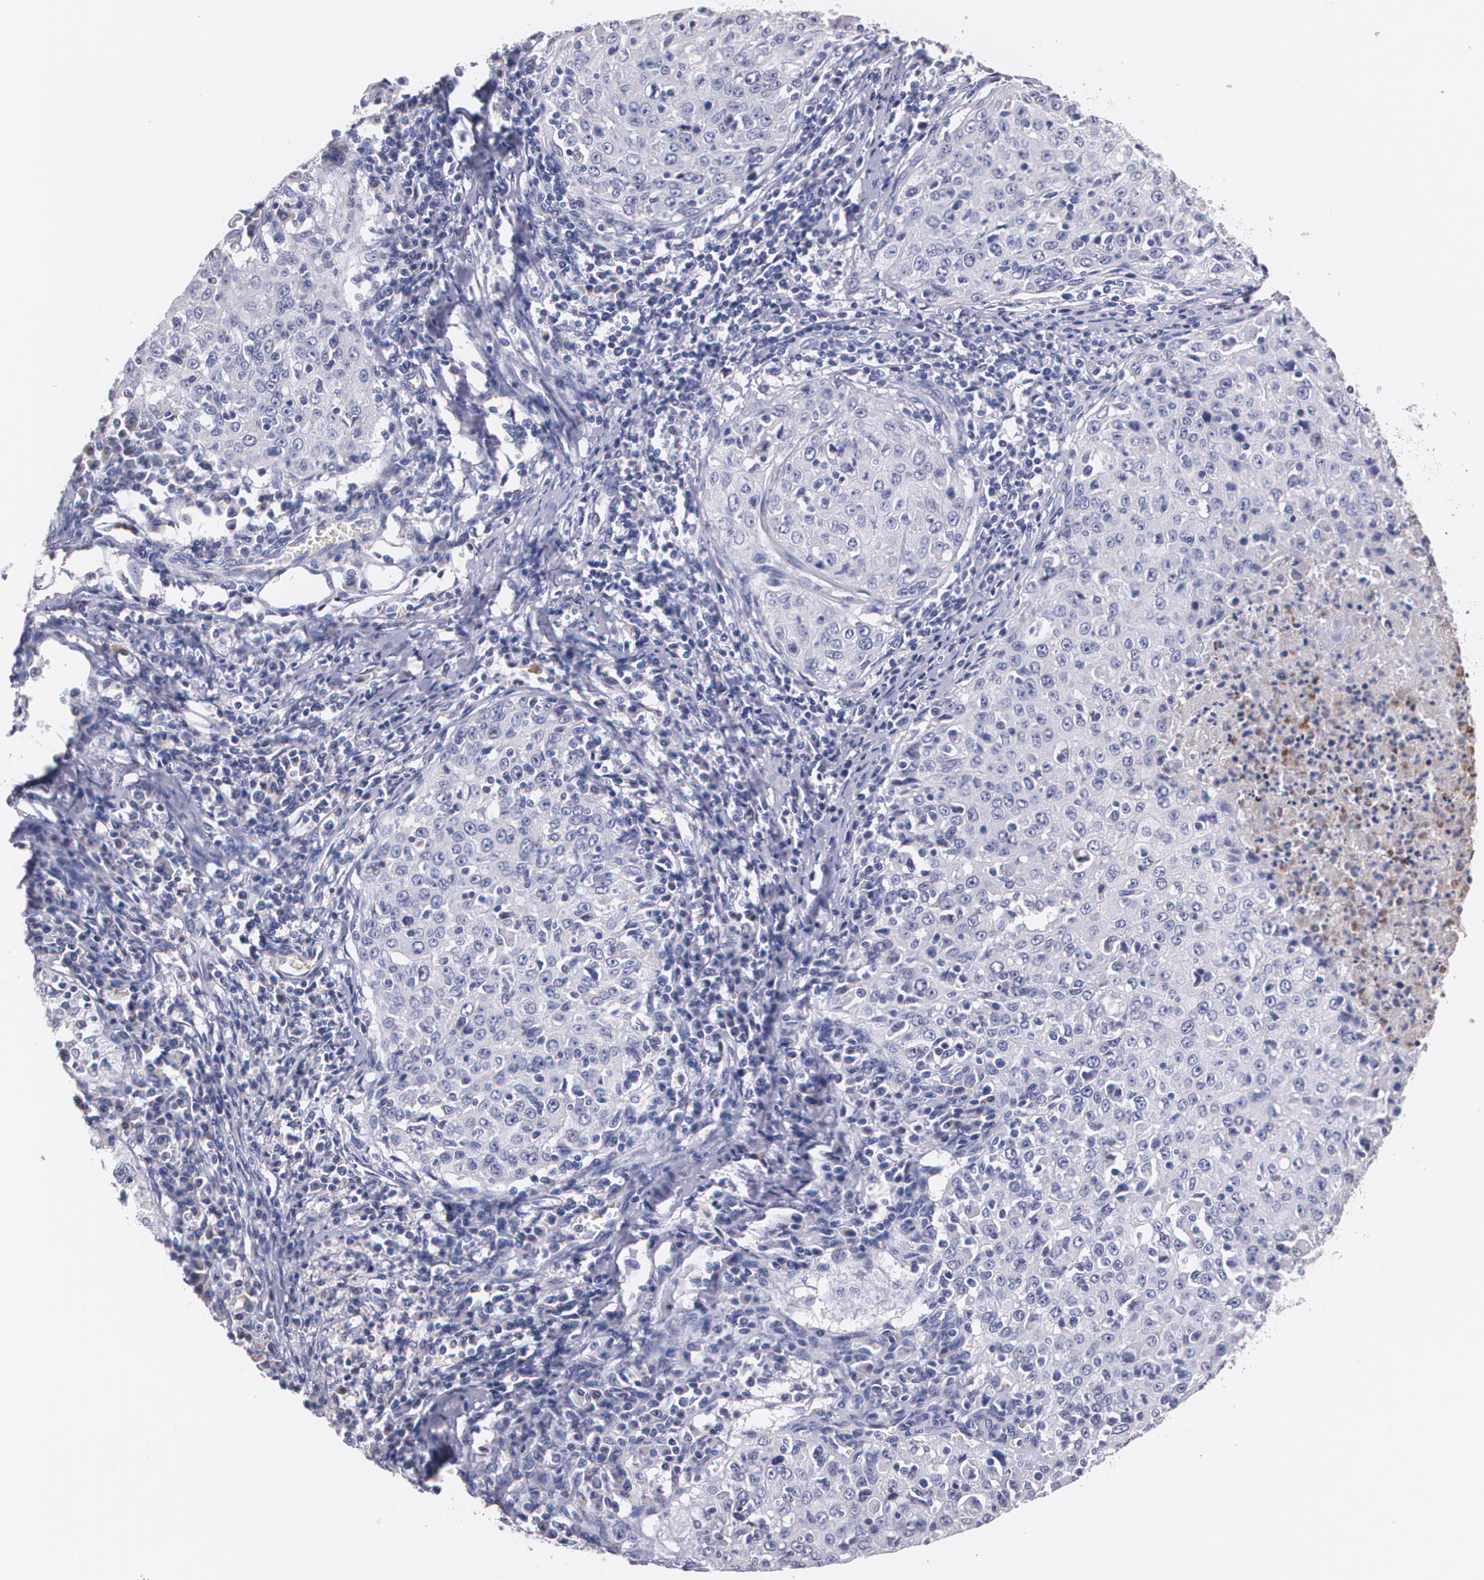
{"staining": {"intensity": "negative", "quantity": "none", "location": "none"}, "tissue": "cervical cancer", "cell_type": "Tumor cells", "image_type": "cancer", "snomed": [{"axis": "morphology", "description": "Squamous cell carcinoma, NOS"}, {"axis": "topography", "description": "Cervix"}], "caption": "The histopathology image demonstrates no significant expression in tumor cells of cervical cancer.", "gene": "AMBP", "patient": {"sex": "female", "age": 27}}